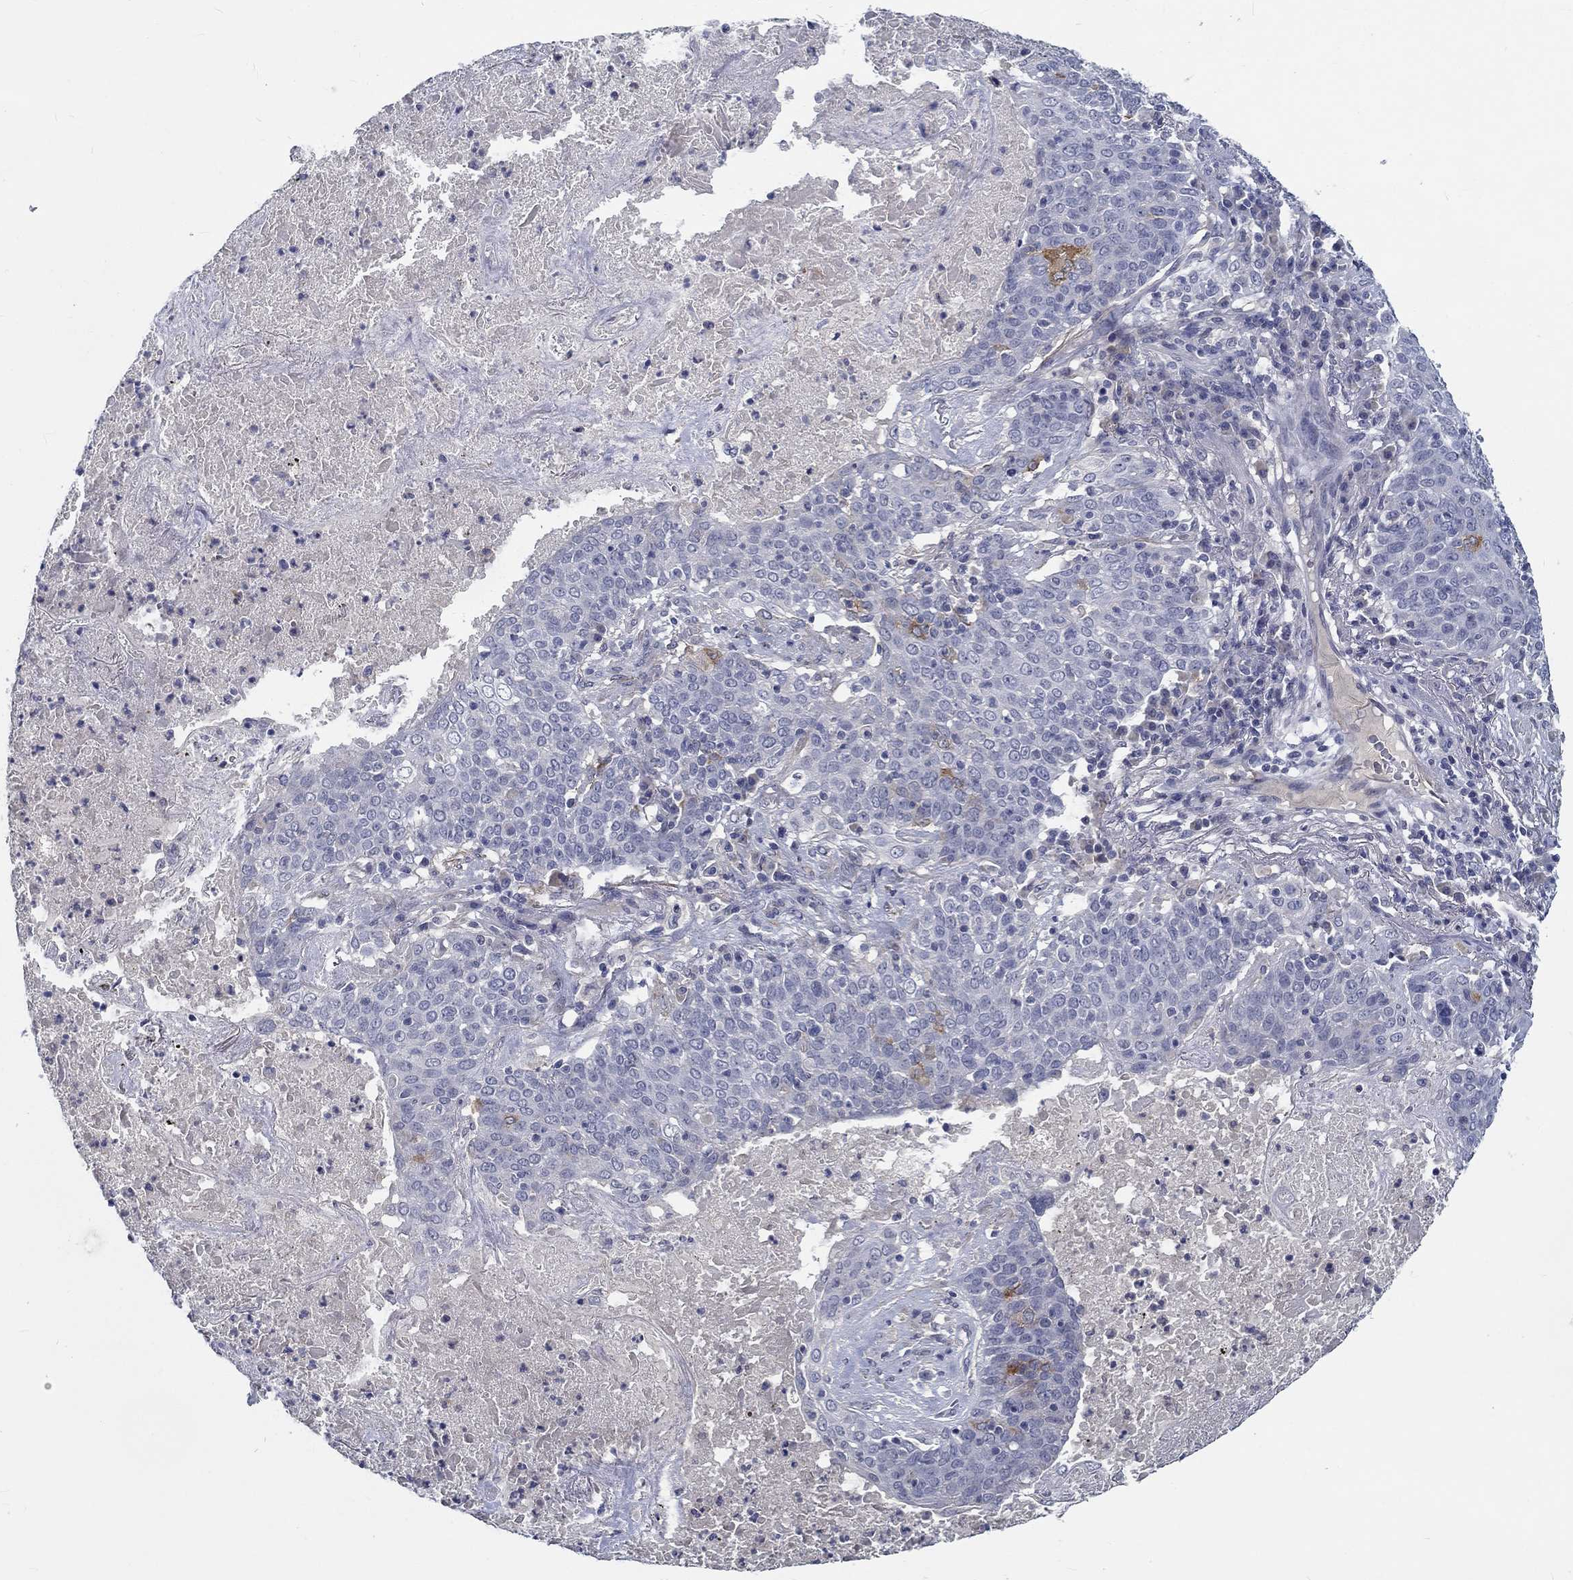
{"staining": {"intensity": "moderate", "quantity": "<25%", "location": "cytoplasmic/membranous"}, "tissue": "lung cancer", "cell_type": "Tumor cells", "image_type": "cancer", "snomed": [{"axis": "morphology", "description": "Squamous cell carcinoma, NOS"}, {"axis": "topography", "description": "Lung"}], "caption": "Immunohistochemistry staining of squamous cell carcinoma (lung), which demonstrates low levels of moderate cytoplasmic/membranous positivity in approximately <25% of tumor cells indicating moderate cytoplasmic/membranous protein staining. The staining was performed using DAB (3,3'-diaminobenzidine) (brown) for protein detection and nuclei were counterstained in hematoxylin (blue).", "gene": "MYBPC1", "patient": {"sex": "male", "age": 82}}